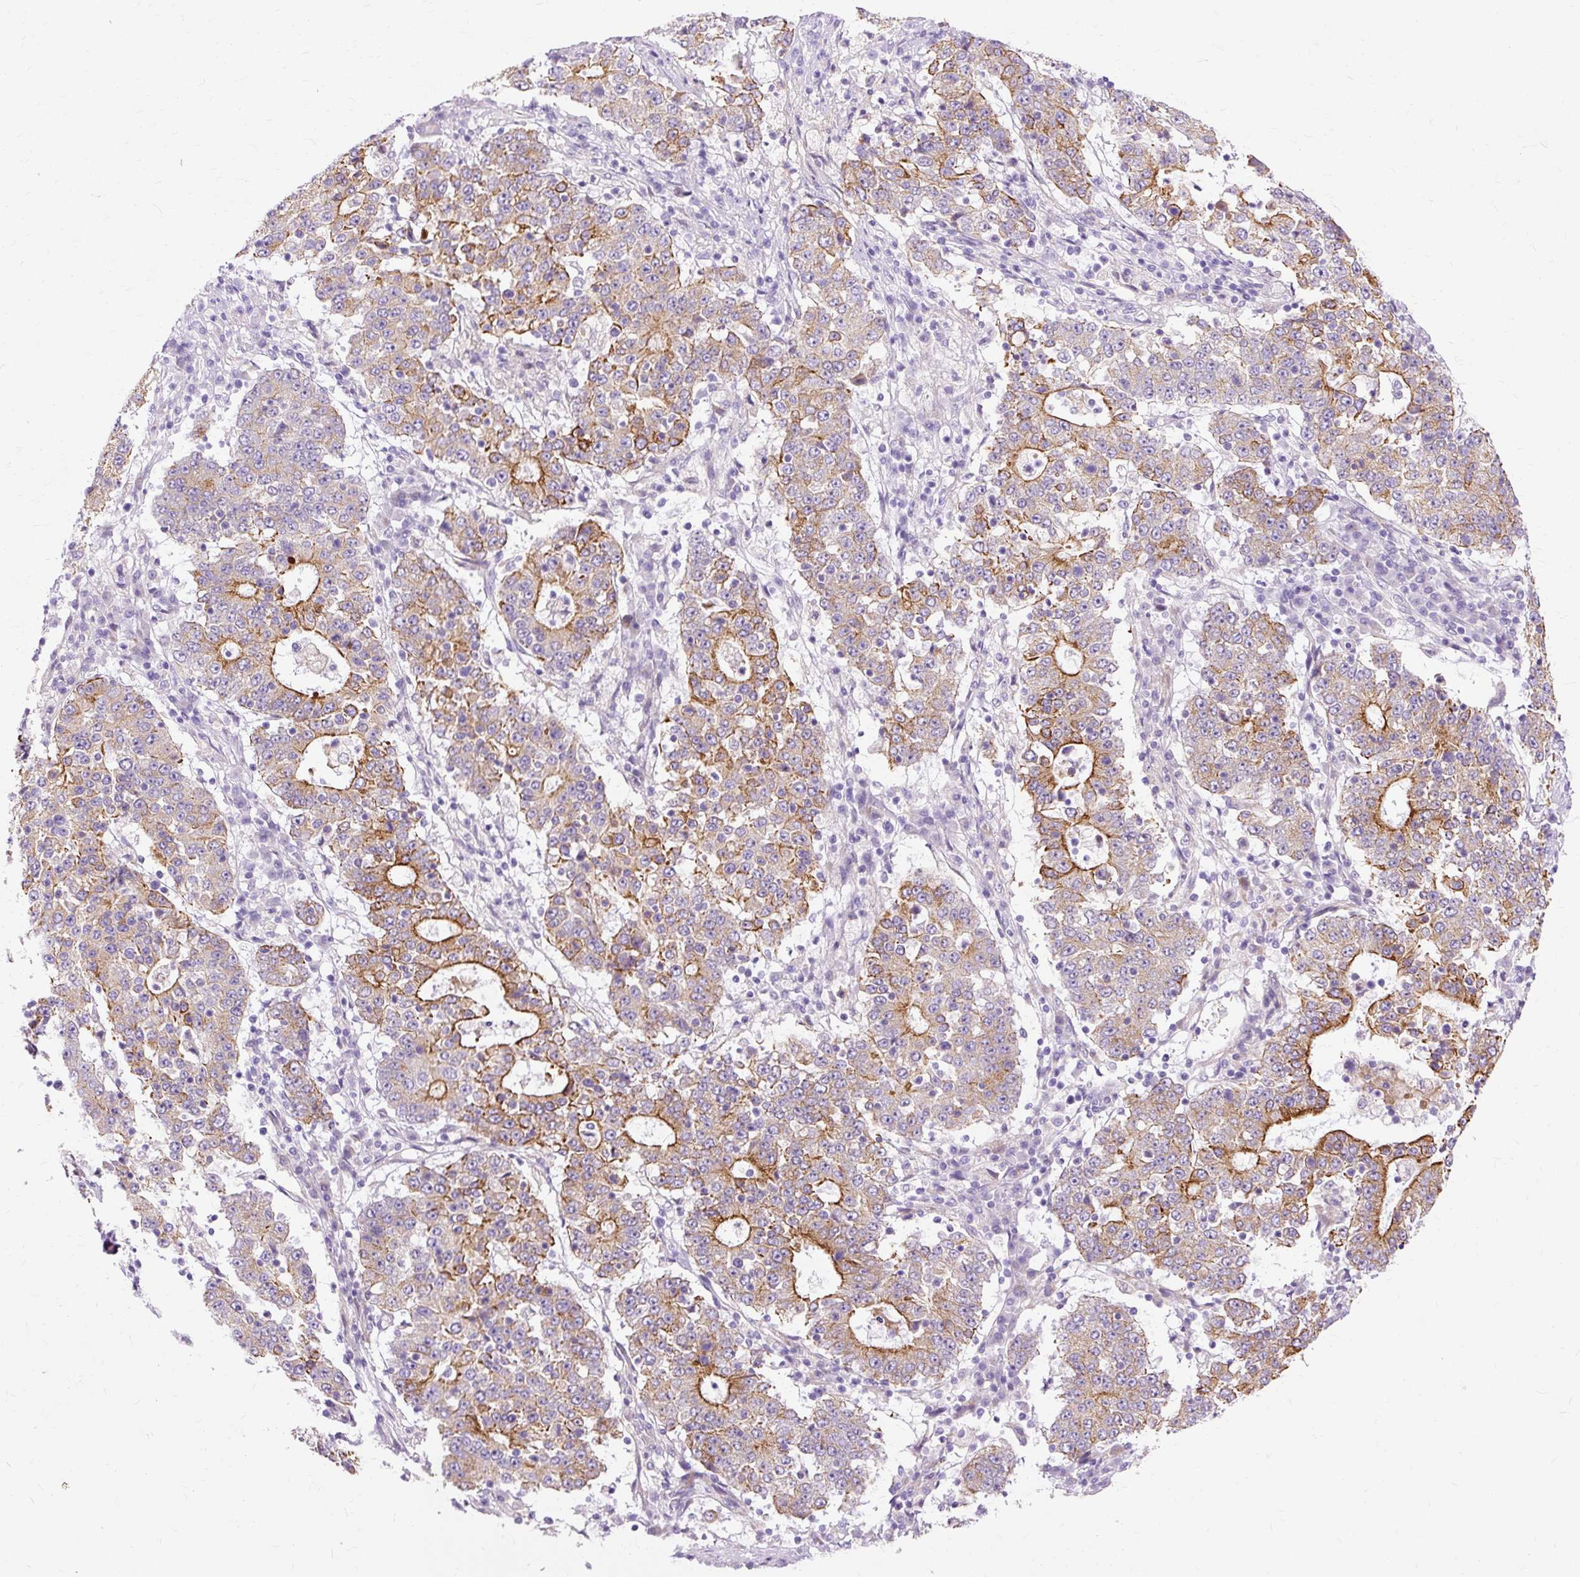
{"staining": {"intensity": "strong", "quantity": "25%-75%", "location": "cytoplasmic/membranous"}, "tissue": "stomach cancer", "cell_type": "Tumor cells", "image_type": "cancer", "snomed": [{"axis": "morphology", "description": "Adenocarcinoma, NOS"}, {"axis": "topography", "description": "Stomach"}], "caption": "Human stomach adenocarcinoma stained for a protein (brown) demonstrates strong cytoplasmic/membranous positive positivity in about 25%-75% of tumor cells.", "gene": "DCTN4", "patient": {"sex": "male", "age": 59}}